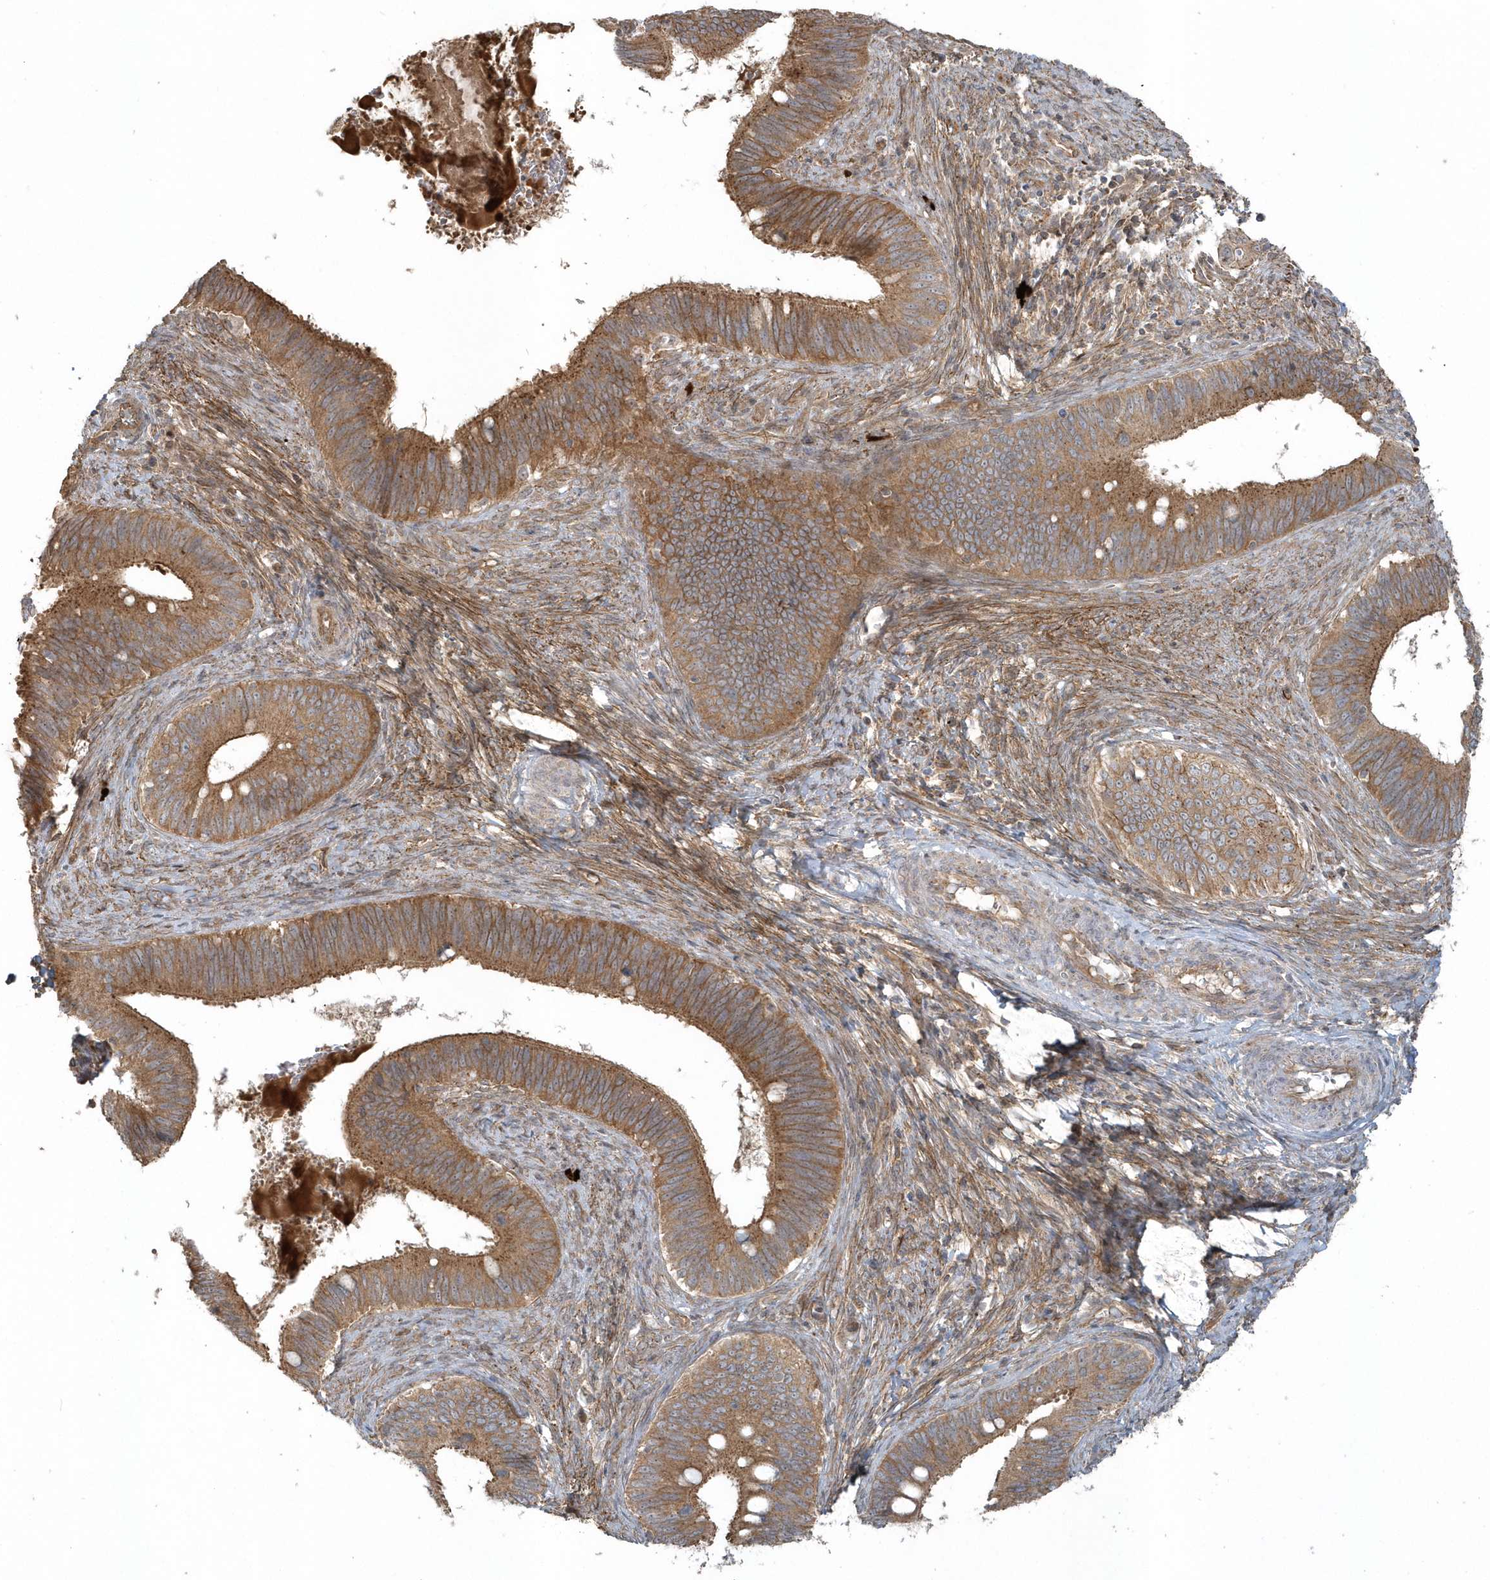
{"staining": {"intensity": "moderate", "quantity": ">75%", "location": "cytoplasmic/membranous"}, "tissue": "cervical cancer", "cell_type": "Tumor cells", "image_type": "cancer", "snomed": [{"axis": "morphology", "description": "Adenocarcinoma, NOS"}, {"axis": "topography", "description": "Cervix"}], "caption": "Protein expression by immunohistochemistry shows moderate cytoplasmic/membranous expression in about >75% of tumor cells in cervical cancer (adenocarcinoma). The protein of interest is shown in brown color, while the nuclei are stained blue.", "gene": "STIM2", "patient": {"sex": "female", "age": 42}}